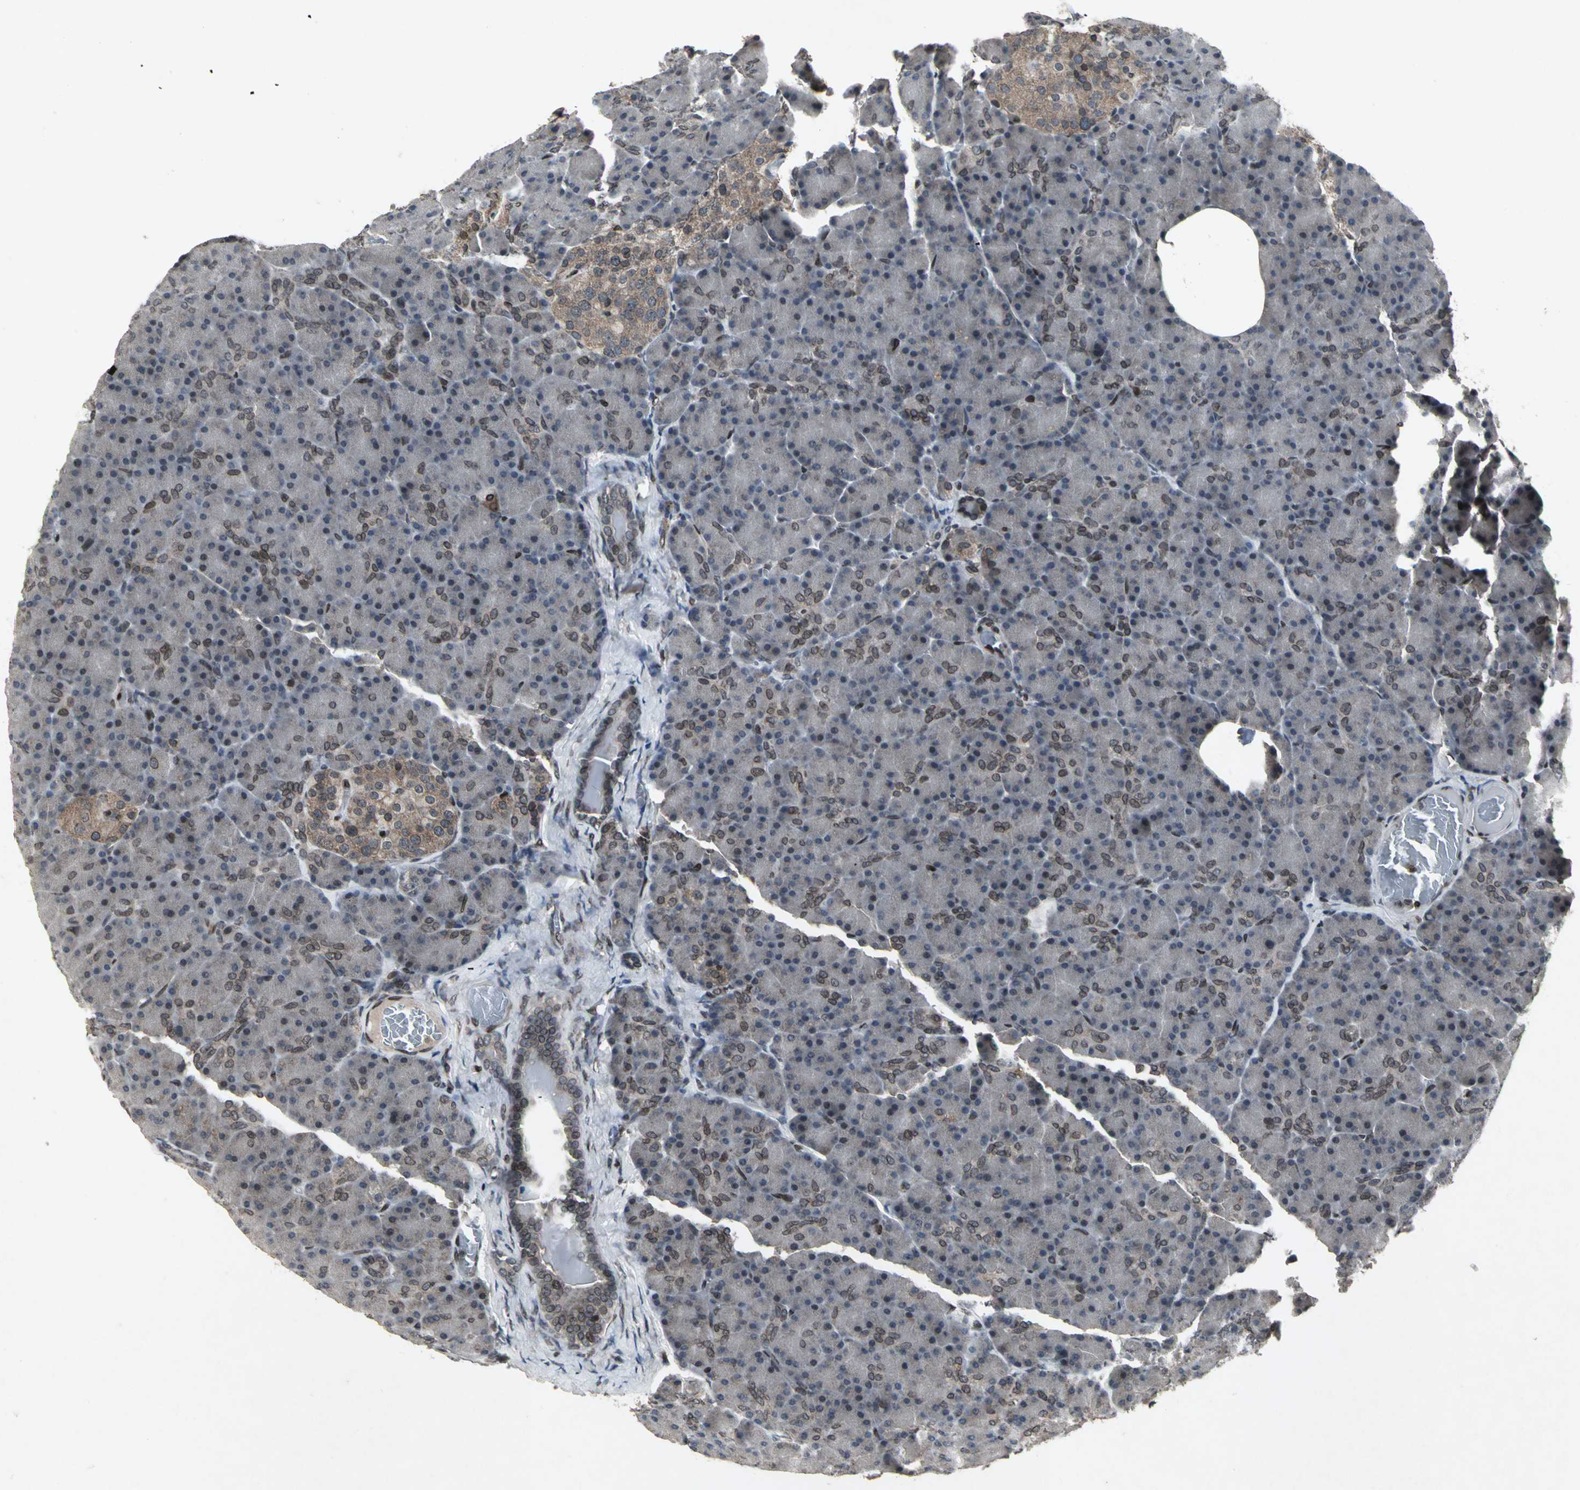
{"staining": {"intensity": "moderate", "quantity": "<25%", "location": "cytoplasmic/membranous,nuclear"}, "tissue": "pancreas", "cell_type": "Exocrine glandular cells", "image_type": "normal", "snomed": [{"axis": "morphology", "description": "Normal tissue, NOS"}, {"axis": "topography", "description": "Pancreas"}], "caption": "Approximately <25% of exocrine glandular cells in benign human pancreas display moderate cytoplasmic/membranous,nuclear protein positivity as visualized by brown immunohistochemical staining.", "gene": "SH2B3", "patient": {"sex": "female", "age": 43}}